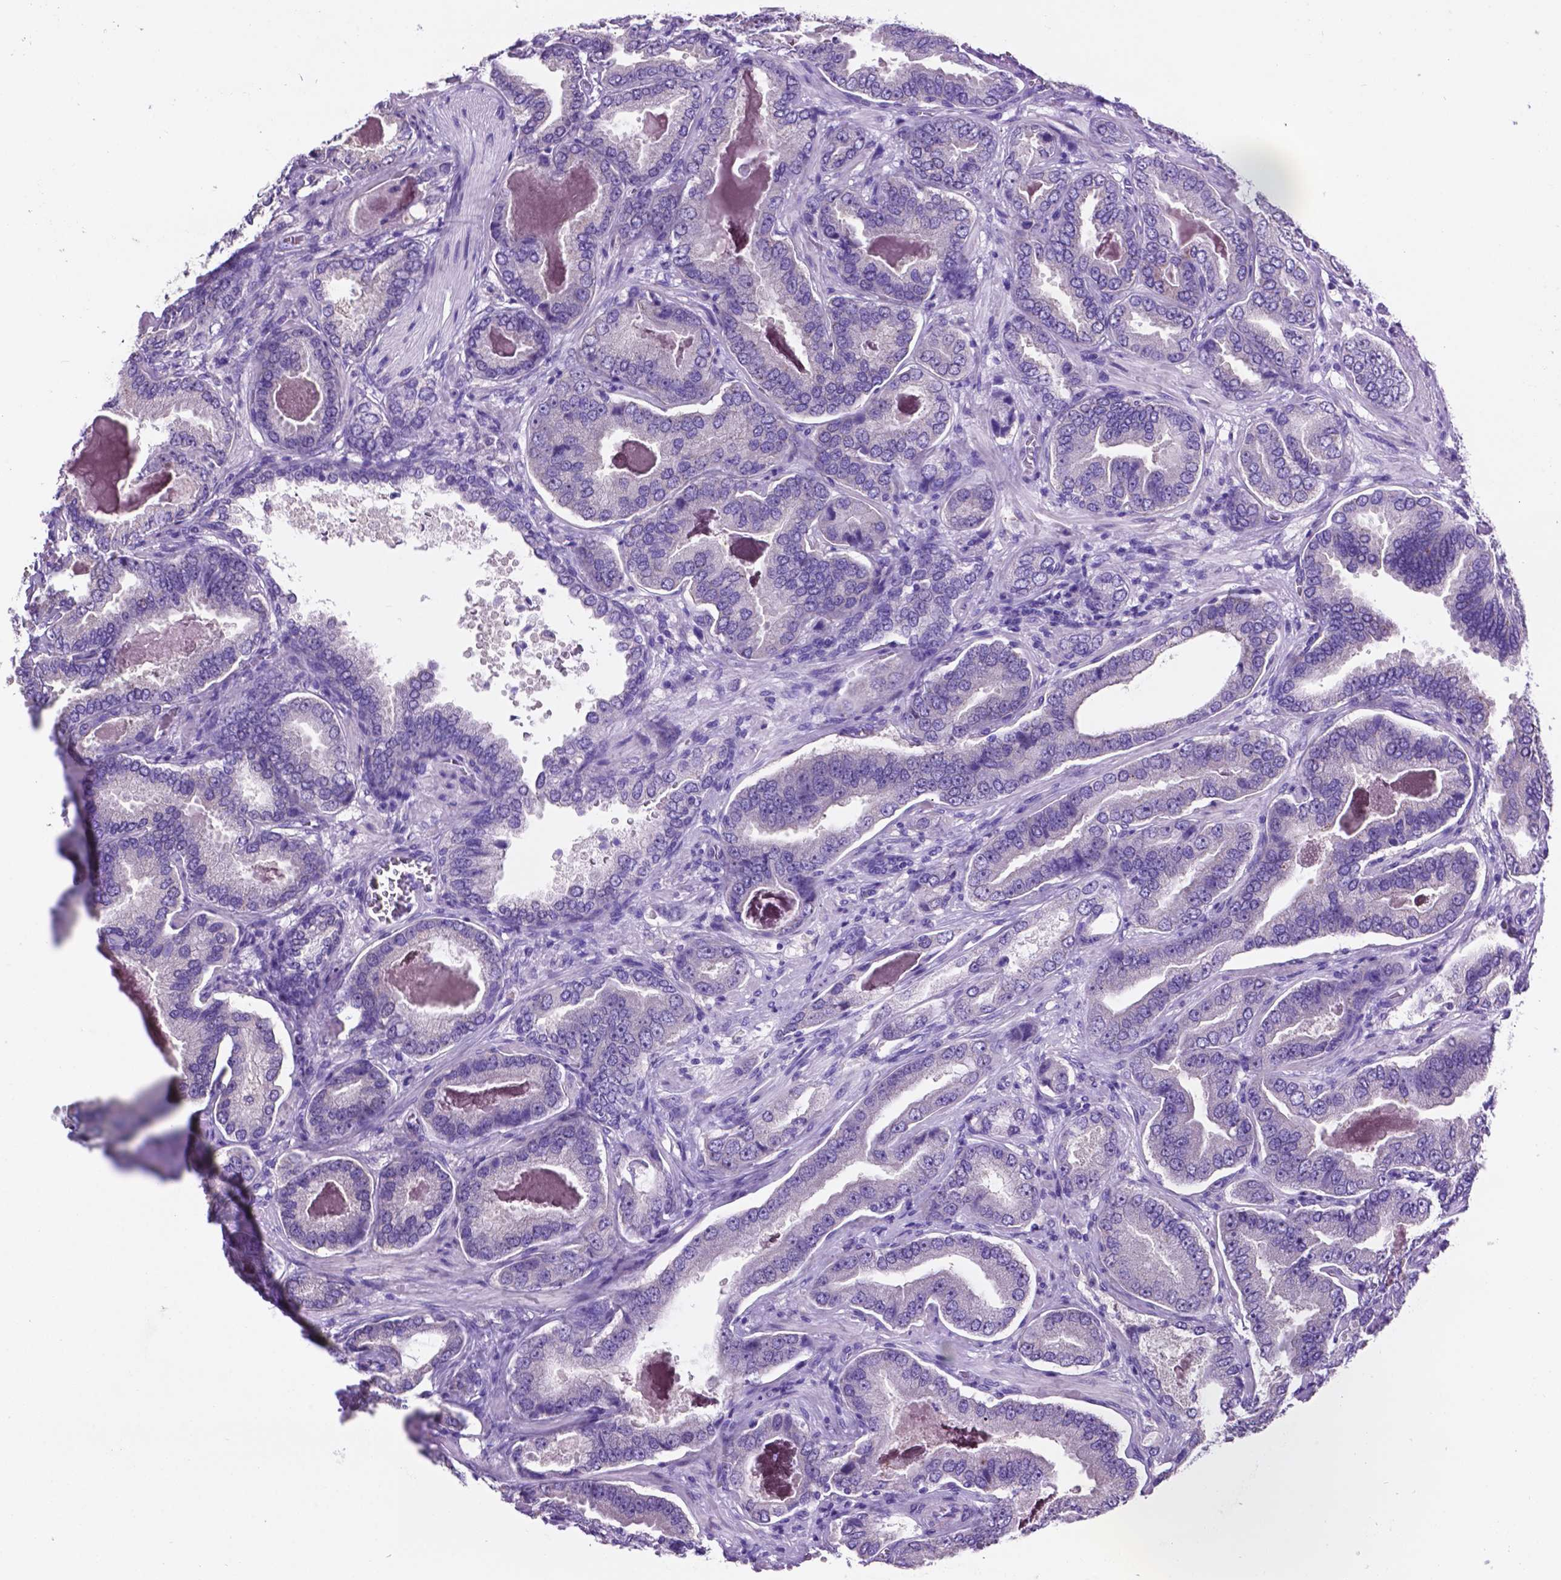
{"staining": {"intensity": "negative", "quantity": "none", "location": "none"}, "tissue": "prostate cancer", "cell_type": "Tumor cells", "image_type": "cancer", "snomed": [{"axis": "morphology", "description": "Adenocarcinoma, NOS"}, {"axis": "topography", "description": "Prostate"}], "caption": "Immunohistochemistry of human prostate cancer shows no staining in tumor cells.", "gene": "SPDYA", "patient": {"sex": "male", "age": 64}}